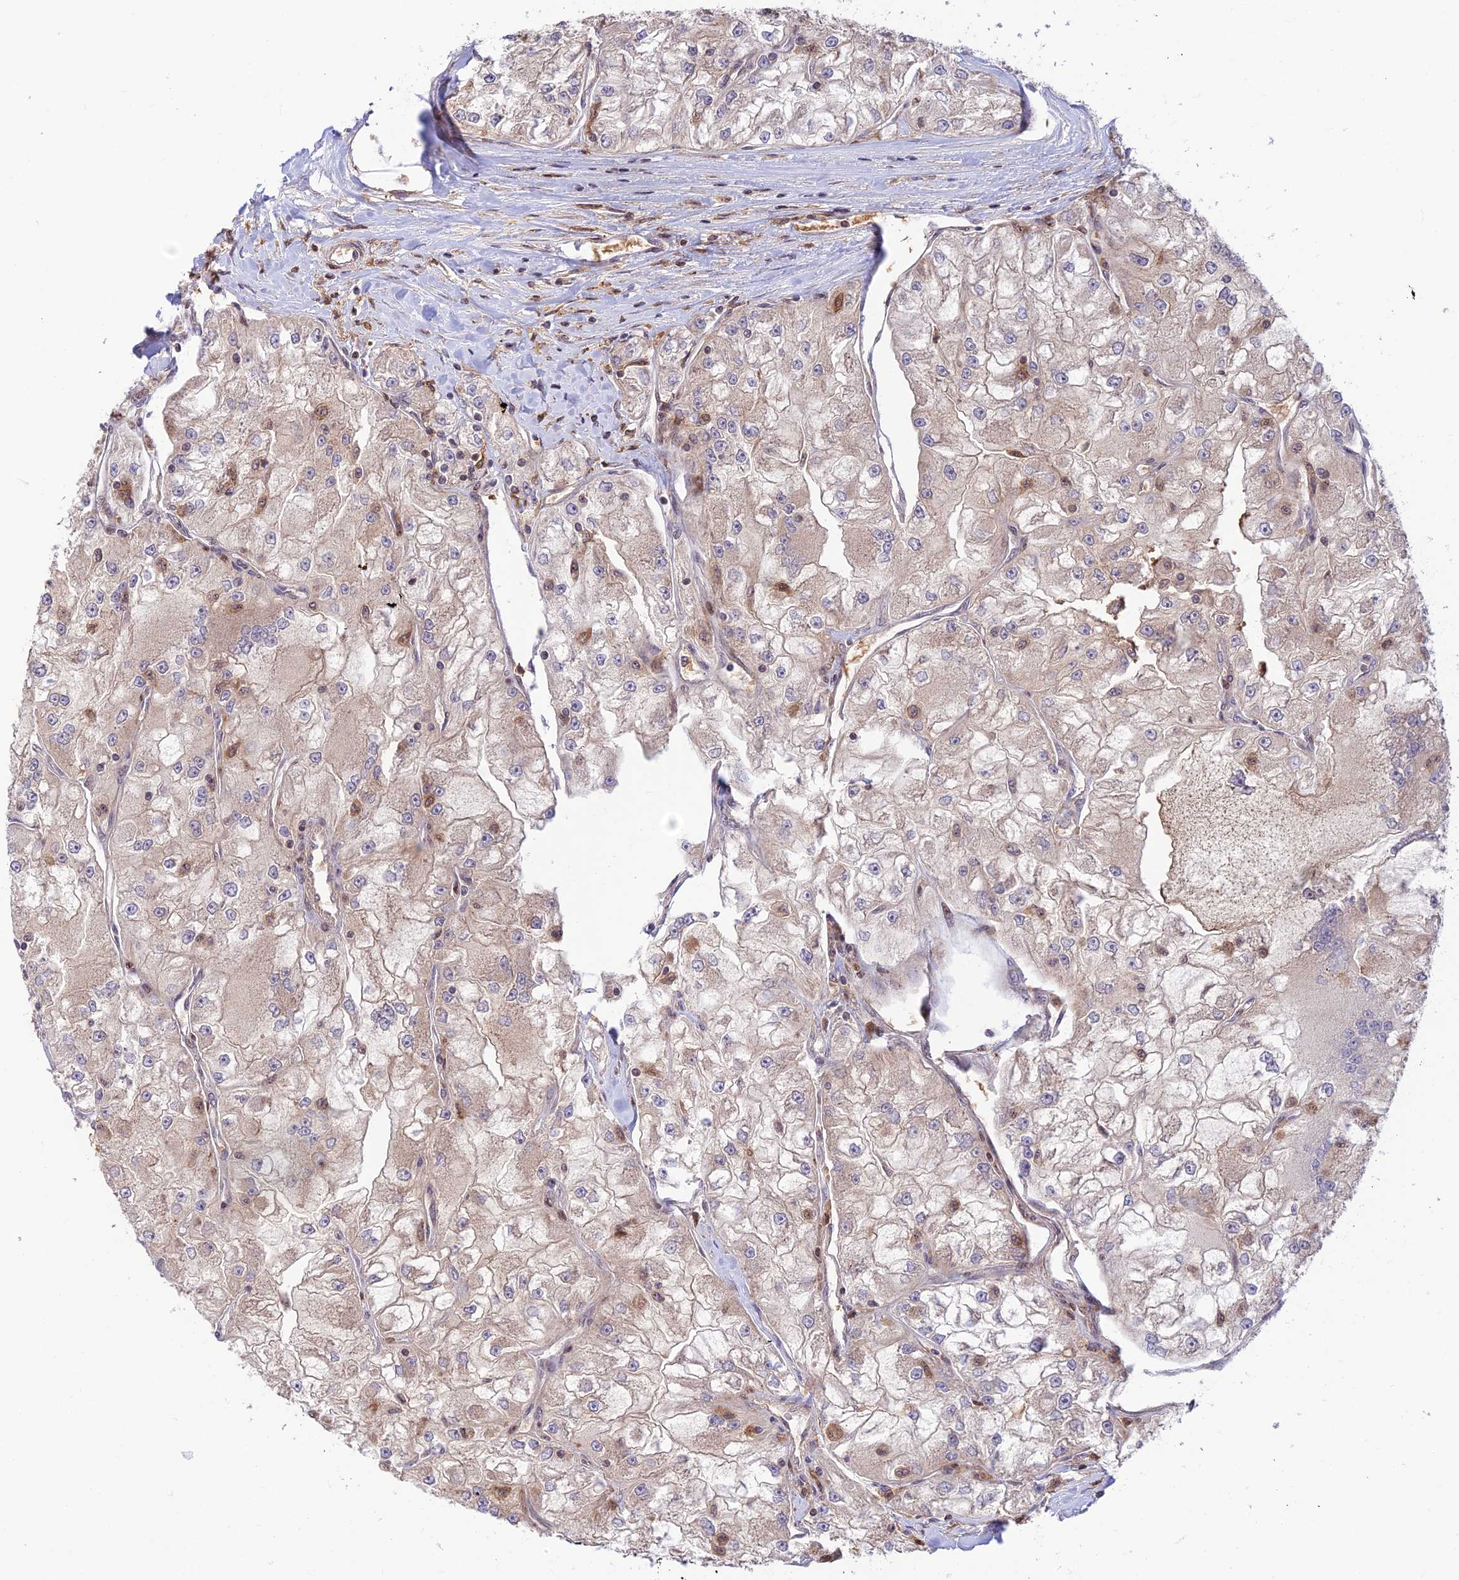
{"staining": {"intensity": "weak", "quantity": "<25%", "location": "cytoplasmic/membranous,nuclear"}, "tissue": "renal cancer", "cell_type": "Tumor cells", "image_type": "cancer", "snomed": [{"axis": "morphology", "description": "Adenocarcinoma, NOS"}, {"axis": "topography", "description": "Kidney"}], "caption": "The image demonstrates no staining of tumor cells in renal adenocarcinoma.", "gene": "FAM186B", "patient": {"sex": "female", "age": 72}}